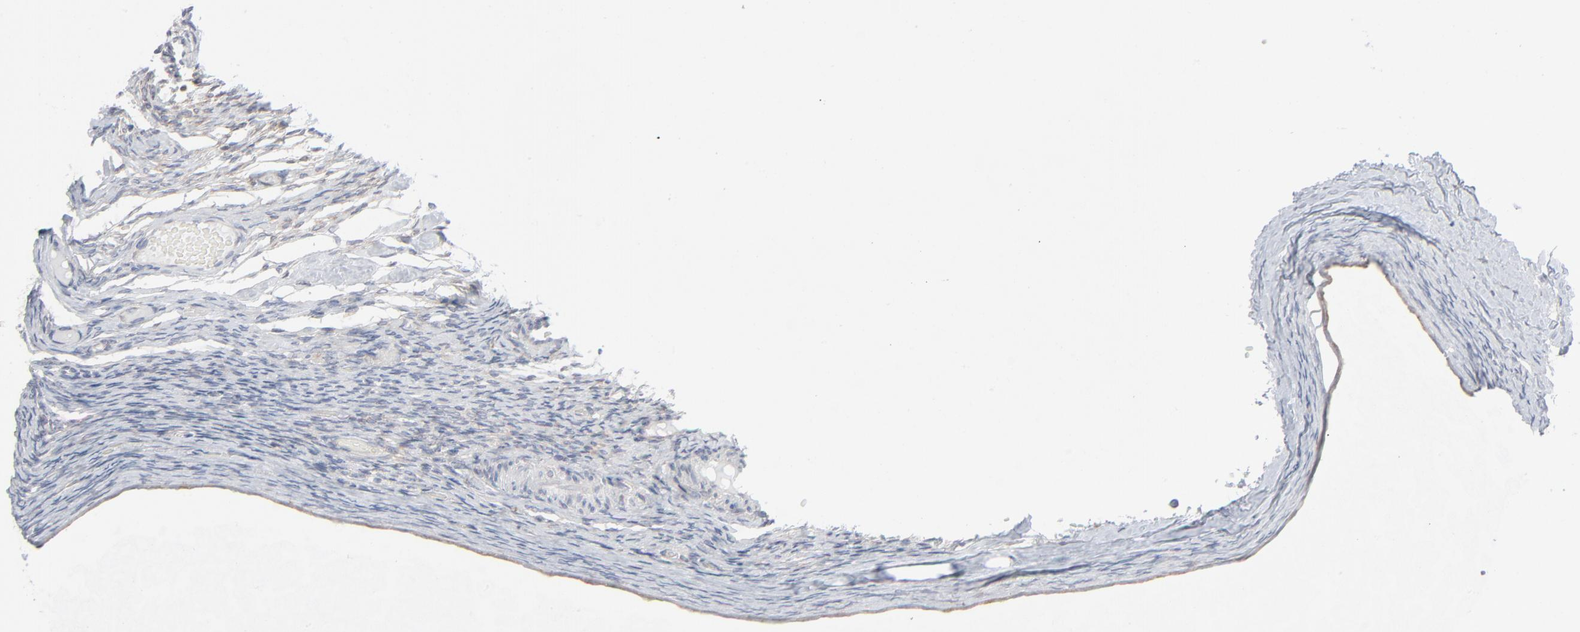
{"staining": {"intensity": "weak", "quantity": "25%-75%", "location": "cytoplasmic/membranous"}, "tissue": "ovary", "cell_type": "Ovarian stroma cells", "image_type": "normal", "snomed": [{"axis": "morphology", "description": "Normal tissue, NOS"}, {"axis": "topography", "description": "Ovary"}], "caption": "IHC histopathology image of unremarkable ovary: human ovary stained using immunohistochemistry (IHC) displays low levels of weak protein expression localized specifically in the cytoplasmic/membranous of ovarian stroma cells, appearing as a cytoplasmic/membranous brown color.", "gene": "KDSR", "patient": {"sex": "female", "age": 60}}